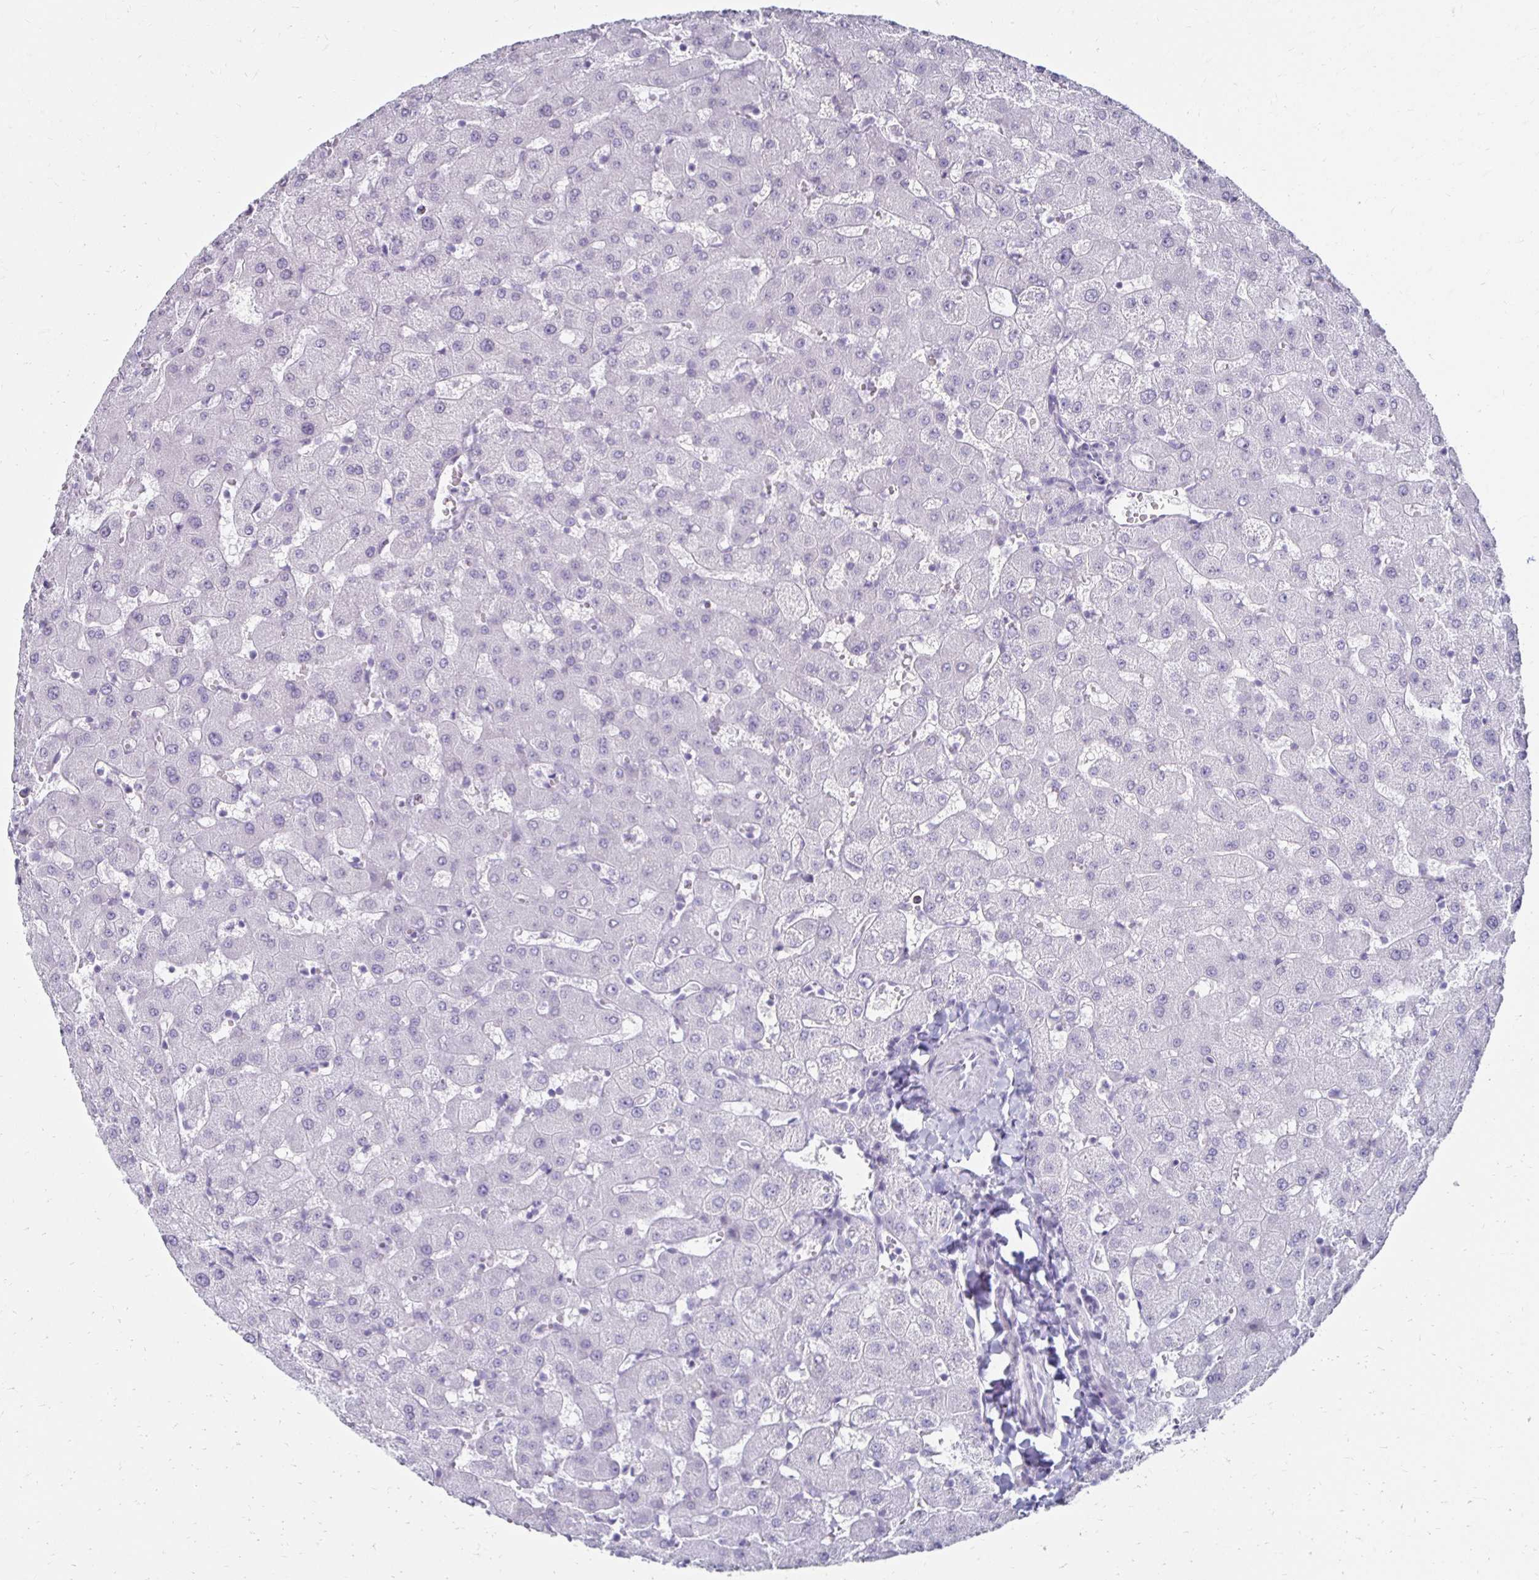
{"staining": {"intensity": "negative", "quantity": "none", "location": "none"}, "tissue": "liver", "cell_type": "Cholangiocytes", "image_type": "normal", "snomed": [{"axis": "morphology", "description": "Normal tissue, NOS"}, {"axis": "topography", "description": "Liver"}], "caption": "A high-resolution photomicrograph shows IHC staining of benign liver, which shows no significant expression in cholangiocytes.", "gene": "TOMM34", "patient": {"sex": "female", "age": 63}}